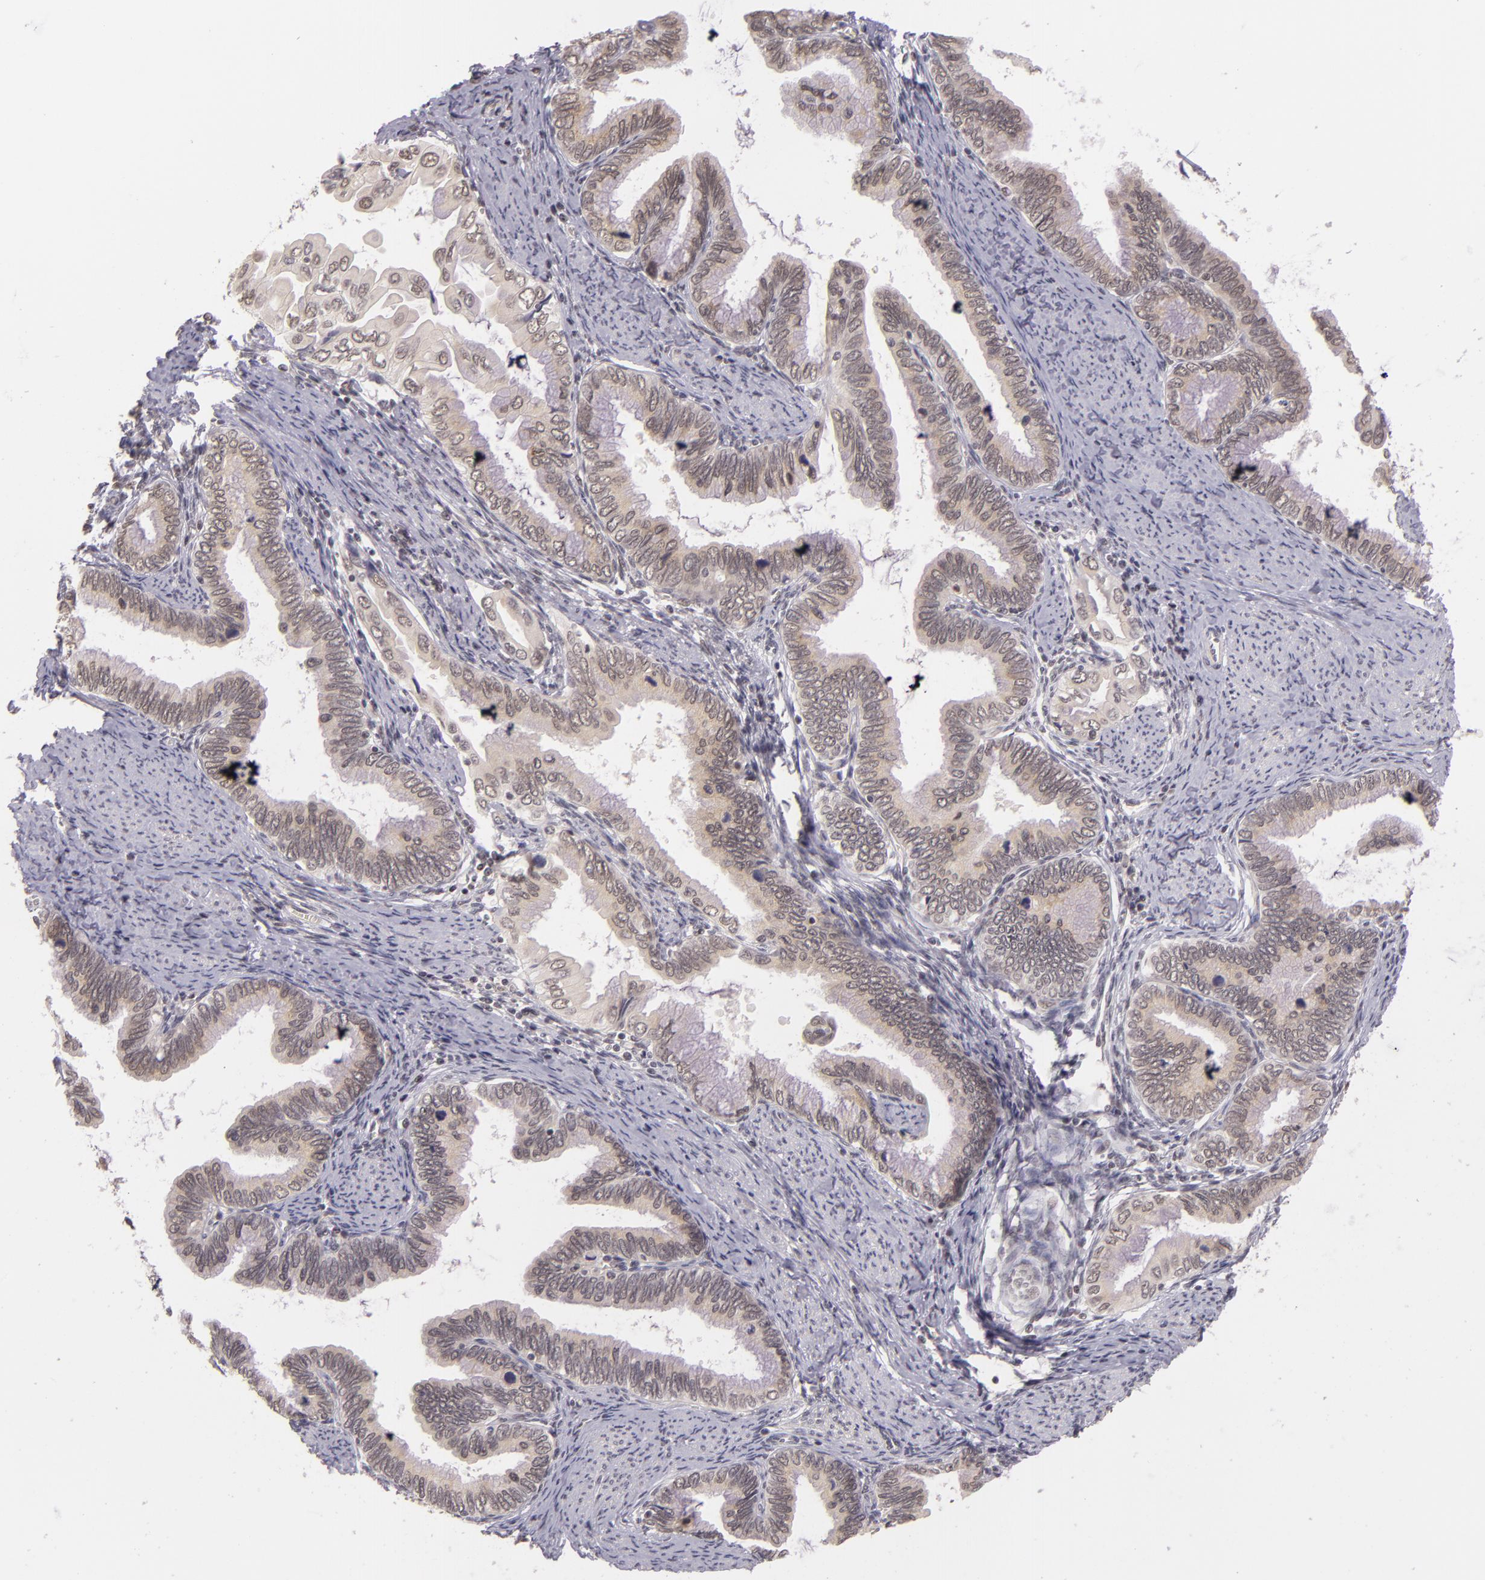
{"staining": {"intensity": "weak", "quantity": ">75%", "location": "cytoplasmic/membranous"}, "tissue": "cervical cancer", "cell_type": "Tumor cells", "image_type": "cancer", "snomed": [{"axis": "morphology", "description": "Adenocarcinoma, NOS"}, {"axis": "topography", "description": "Cervix"}], "caption": "Cervical adenocarcinoma tissue displays weak cytoplasmic/membranous staining in about >75% of tumor cells", "gene": "ALX1", "patient": {"sex": "female", "age": 49}}